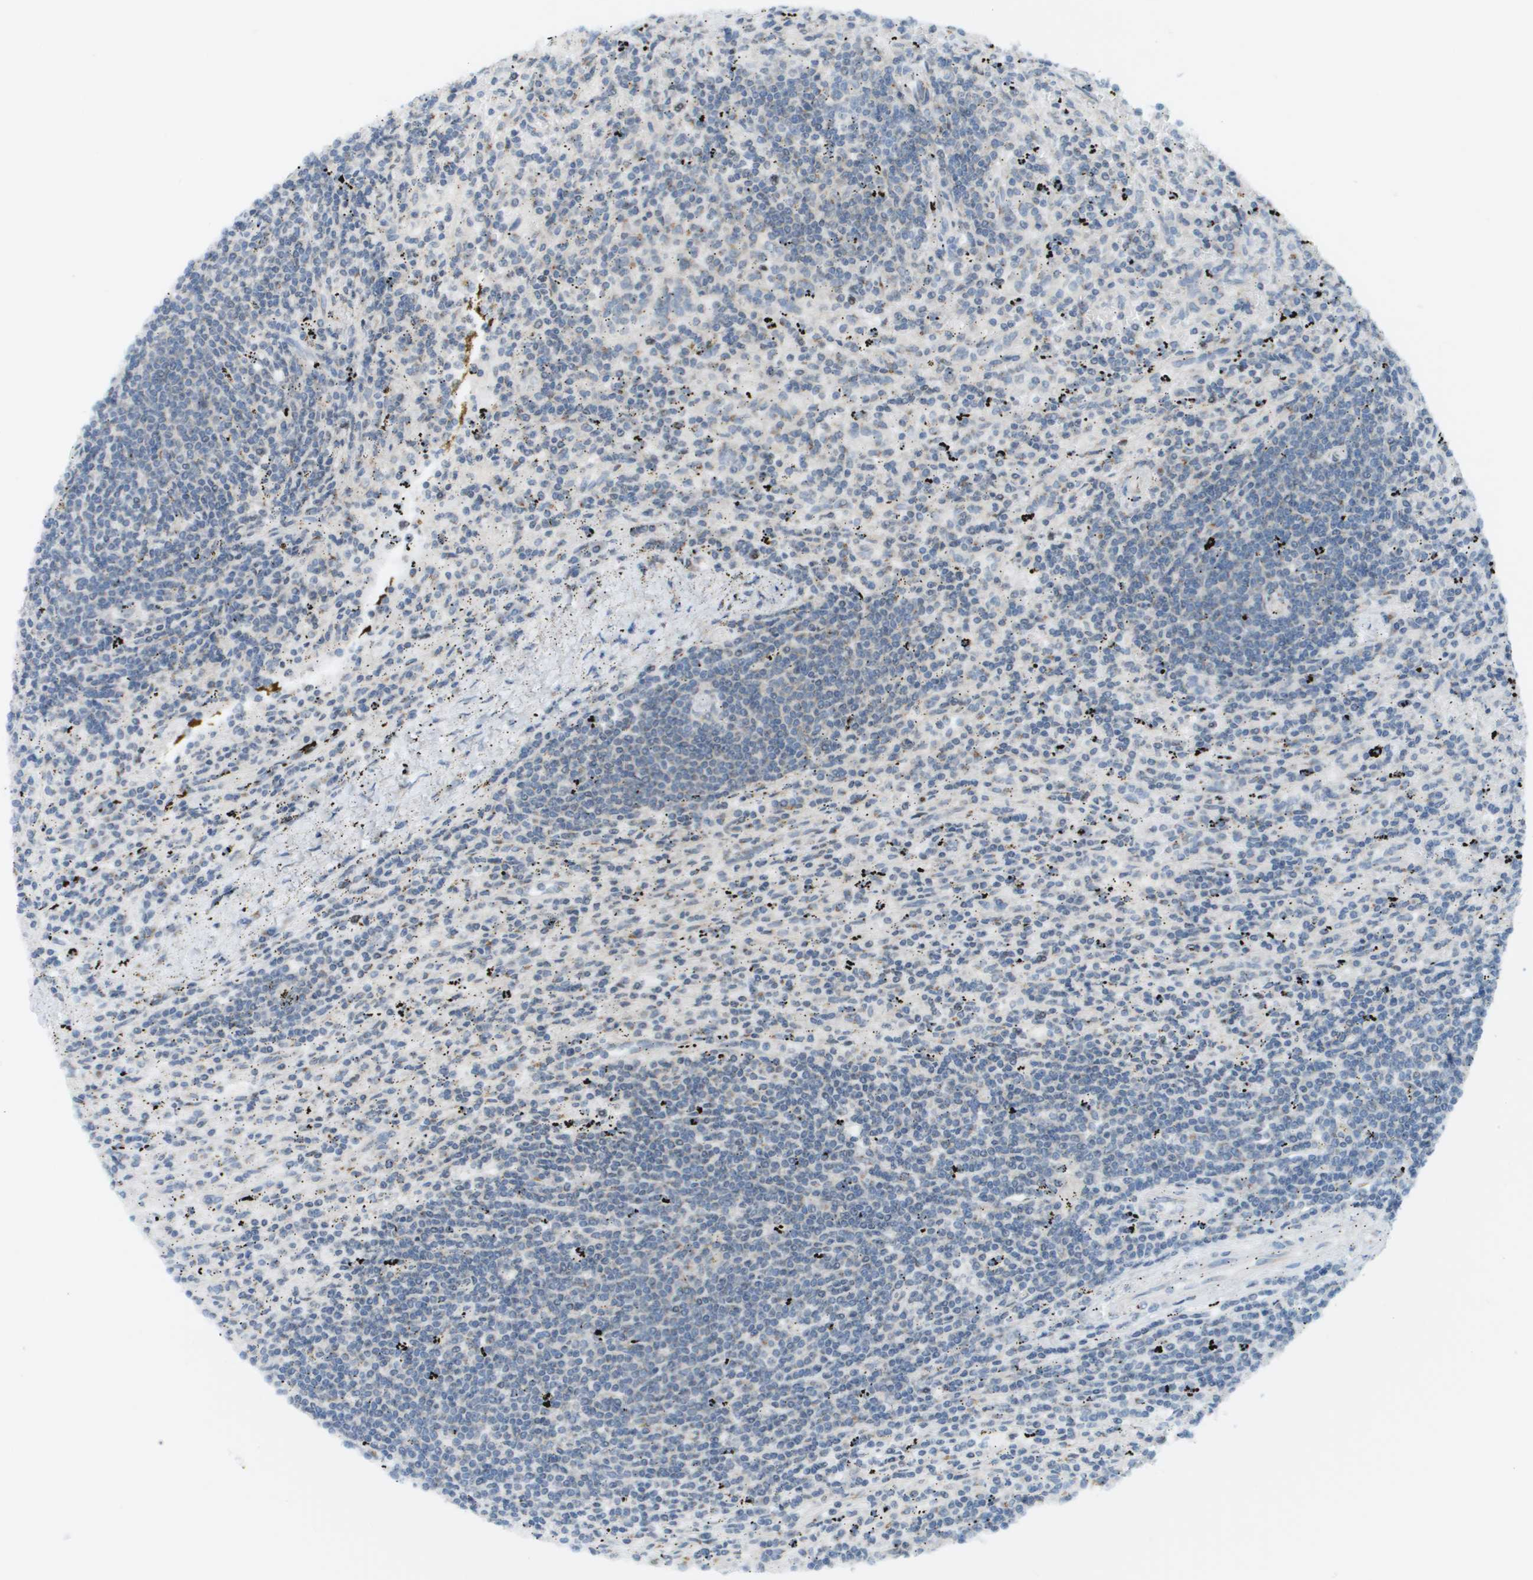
{"staining": {"intensity": "negative", "quantity": "none", "location": "none"}, "tissue": "lymphoma", "cell_type": "Tumor cells", "image_type": "cancer", "snomed": [{"axis": "morphology", "description": "Malignant lymphoma, non-Hodgkin's type, Low grade"}, {"axis": "topography", "description": "Spleen"}], "caption": "Immunohistochemistry photomicrograph of lymphoma stained for a protein (brown), which displays no staining in tumor cells.", "gene": "EVC", "patient": {"sex": "male", "age": 76}}